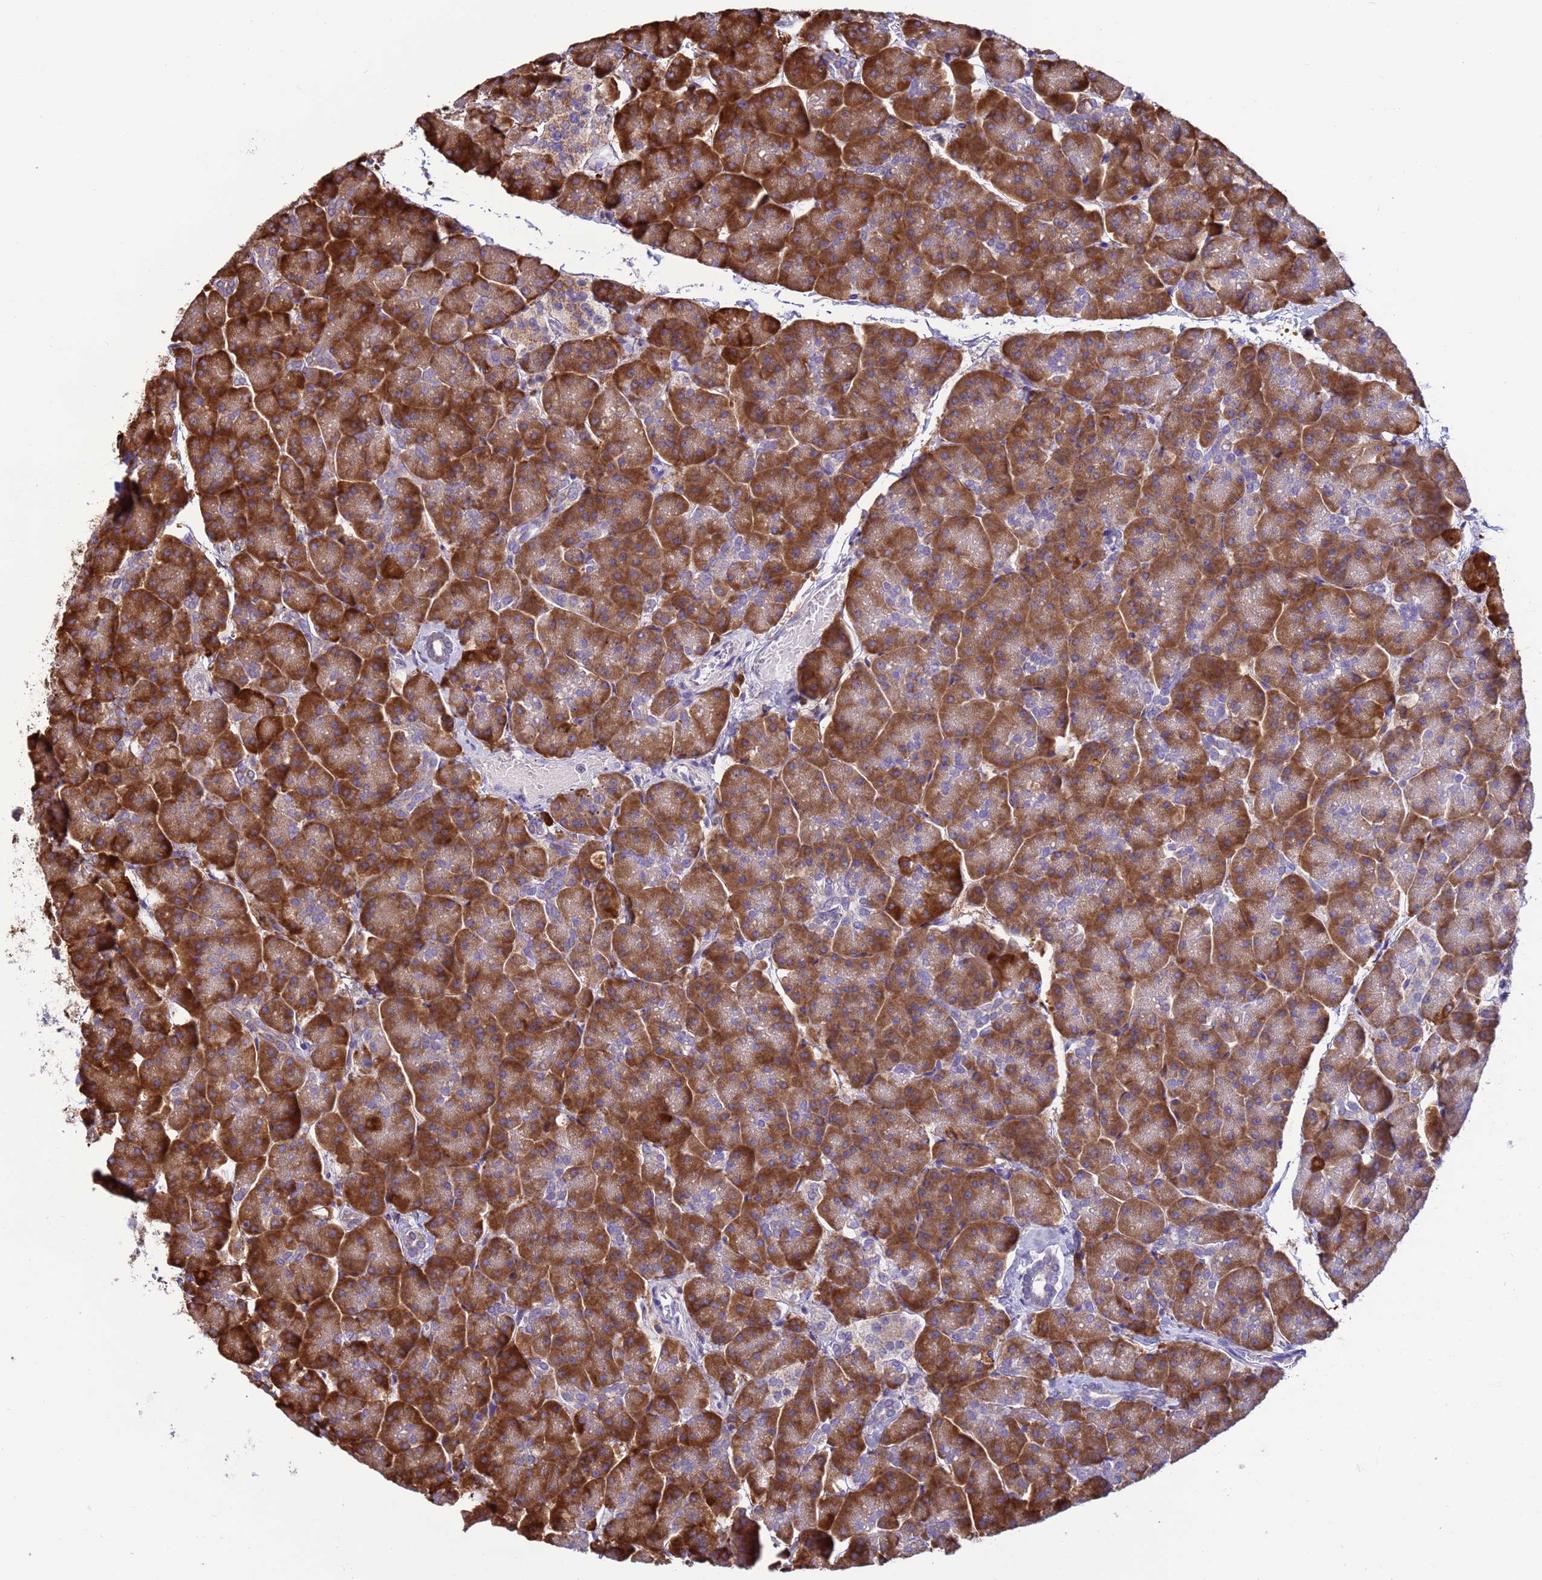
{"staining": {"intensity": "strong", "quantity": ">75%", "location": "cytoplasmic/membranous"}, "tissue": "pancreas", "cell_type": "Exocrine glandular cells", "image_type": "normal", "snomed": [{"axis": "morphology", "description": "Normal tissue, NOS"}, {"axis": "topography", "description": "Pancreas"}, {"axis": "topography", "description": "Peripheral nerve tissue"}], "caption": "A high-resolution photomicrograph shows immunohistochemistry staining of normal pancreas, which exhibits strong cytoplasmic/membranous positivity in approximately >75% of exocrine glandular cells.", "gene": "THAP5", "patient": {"sex": "male", "age": 54}}